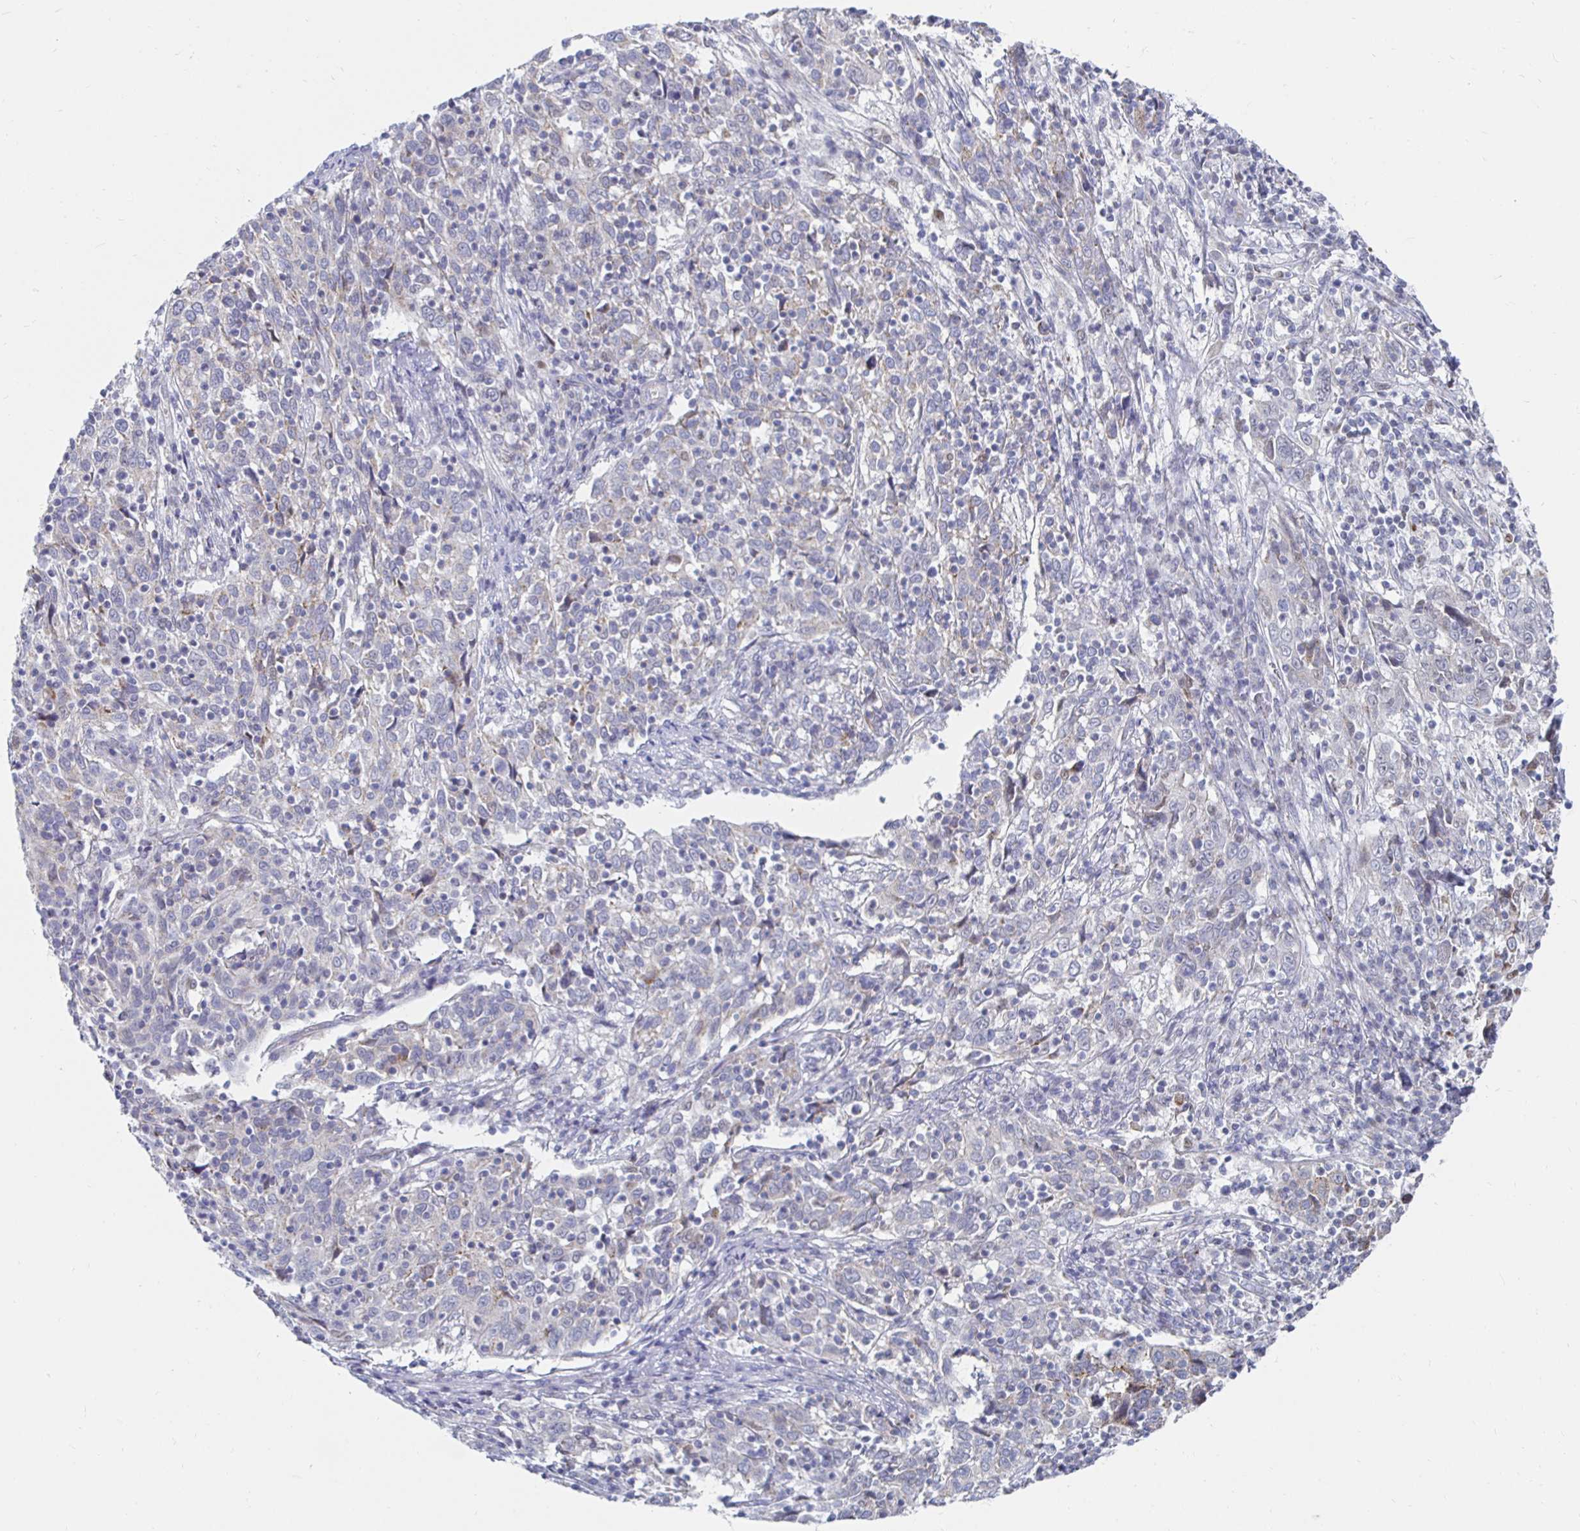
{"staining": {"intensity": "negative", "quantity": "none", "location": "none"}, "tissue": "cervical cancer", "cell_type": "Tumor cells", "image_type": "cancer", "snomed": [{"axis": "morphology", "description": "Squamous cell carcinoma, NOS"}, {"axis": "topography", "description": "Cervix"}], "caption": "This is an immunohistochemistry (IHC) micrograph of cervical cancer (squamous cell carcinoma). There is no expression in tumor cells.", "gene": "NOCT", "patient": {"sex": "female", "age": 46}}